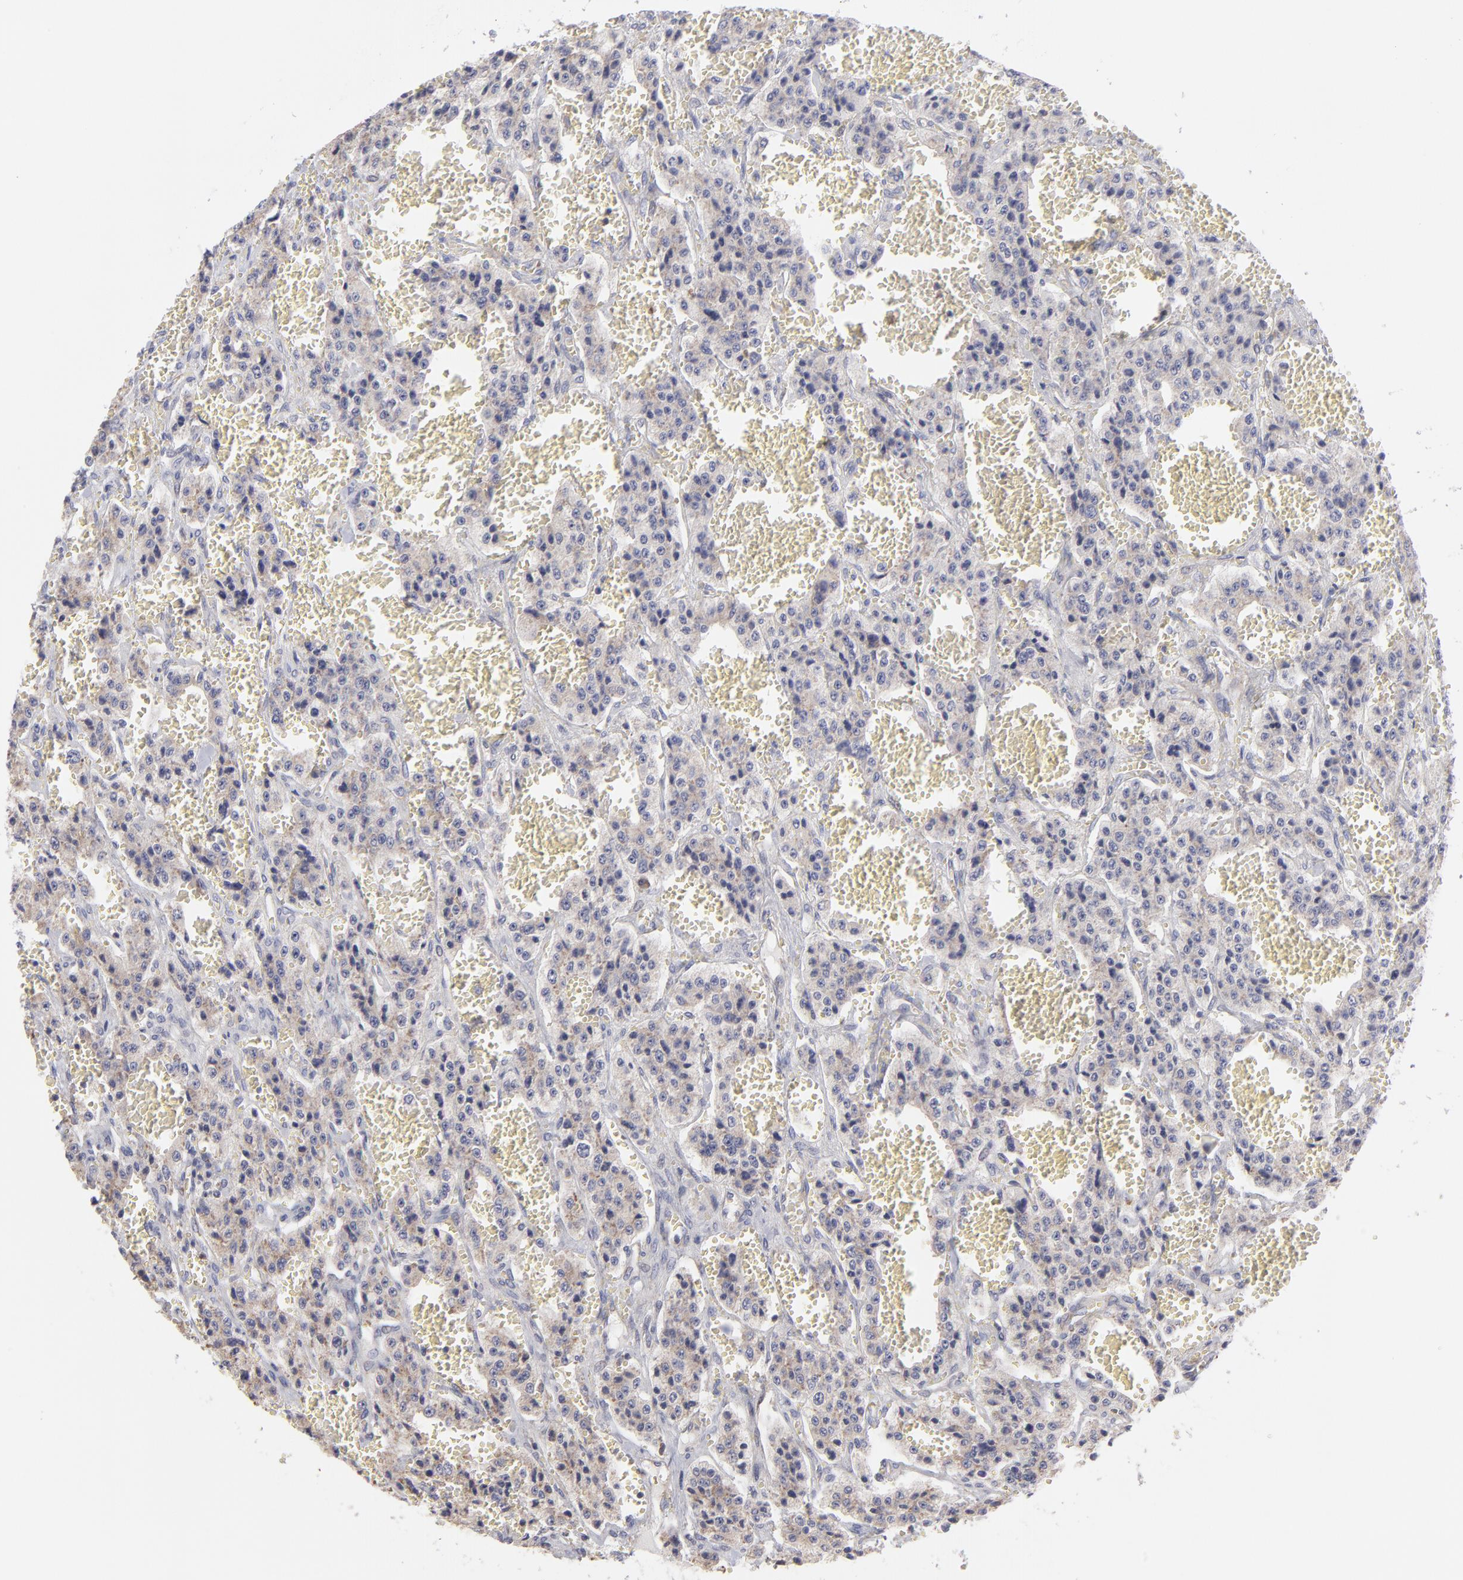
{"staining": {"intensity": "negative", "quantity": "none", "location": "none"}, "tissue": "carcinoid", "cell_type": "Tumor cells", "image_type": "cancer", "snomed": [{"axis": "morphology", "description": "Carcinoid, malignant, NOS"}, {"axis": "topography", "description": "Small intestine"}], "caption": "There is no significant staining in tumor cells of carcinoid.", "gene": "RPLP0", "patient": {"sex": "male", "age": 52}}